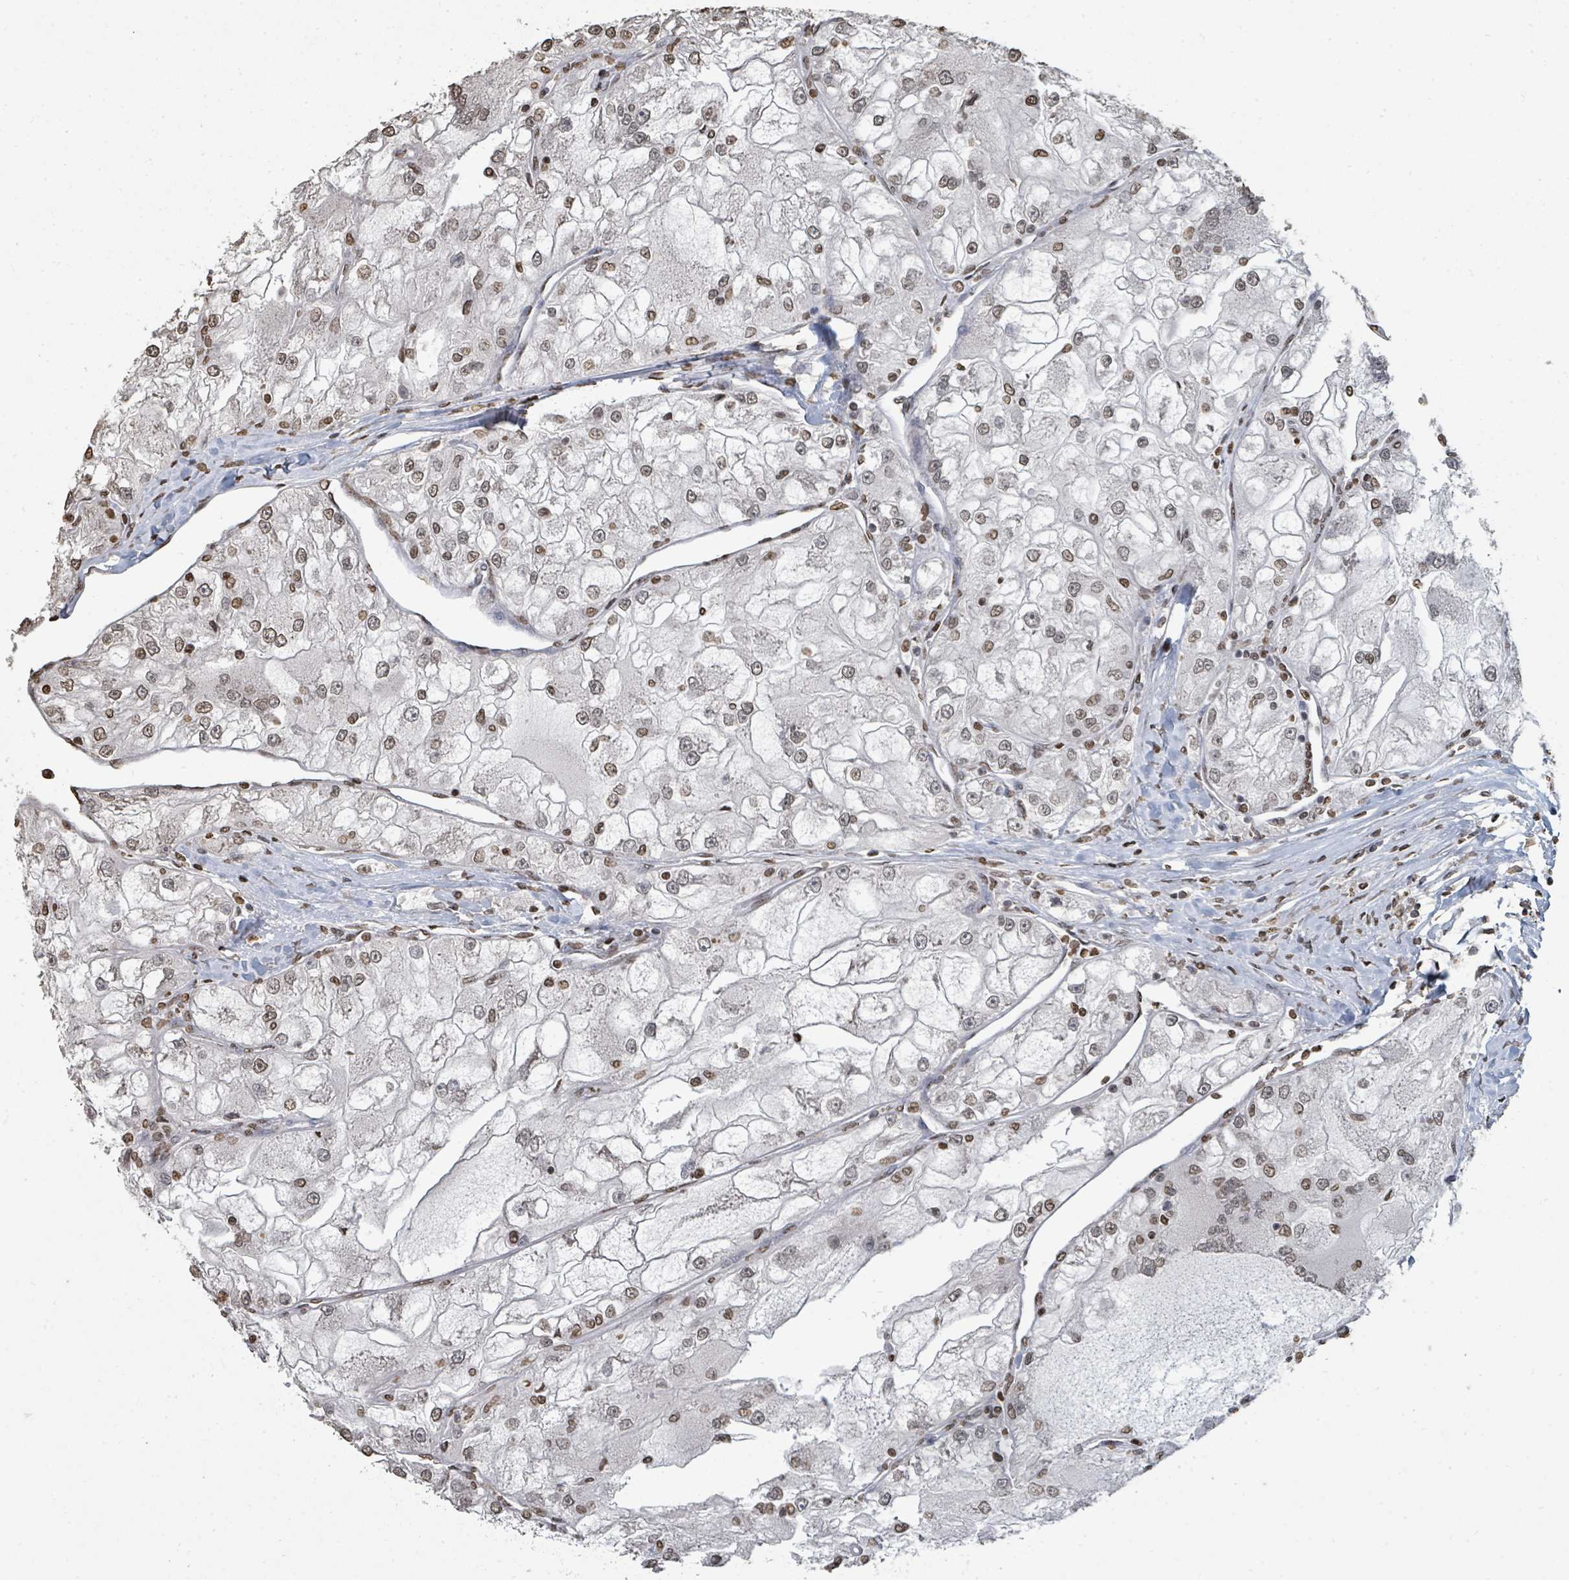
{"staining": {"intensity": "moderate", "quantity": ">75%", "location": "nuclear"}, "tissue": "renal cancer", "cell_type": "Tumor cells", "image_type": "cancer", "snomed": [{"axis": "morphology", "description": "Adenocarcinoma, NOS"}, {"axis": "topography", "description": "Kidney"}], "caption": "Tumor cells reveal moderate nuclear staining in approximately >75% of cells in renal cancer. The protein of interest is stained brown, and the nuclei are stained in blue (DAB (3,3'-diaminobenzidine) IHC with brightfield microscopy, high magnification).", "gene": "MRPS12", "patient": {"sex": "female", "age": 72}}